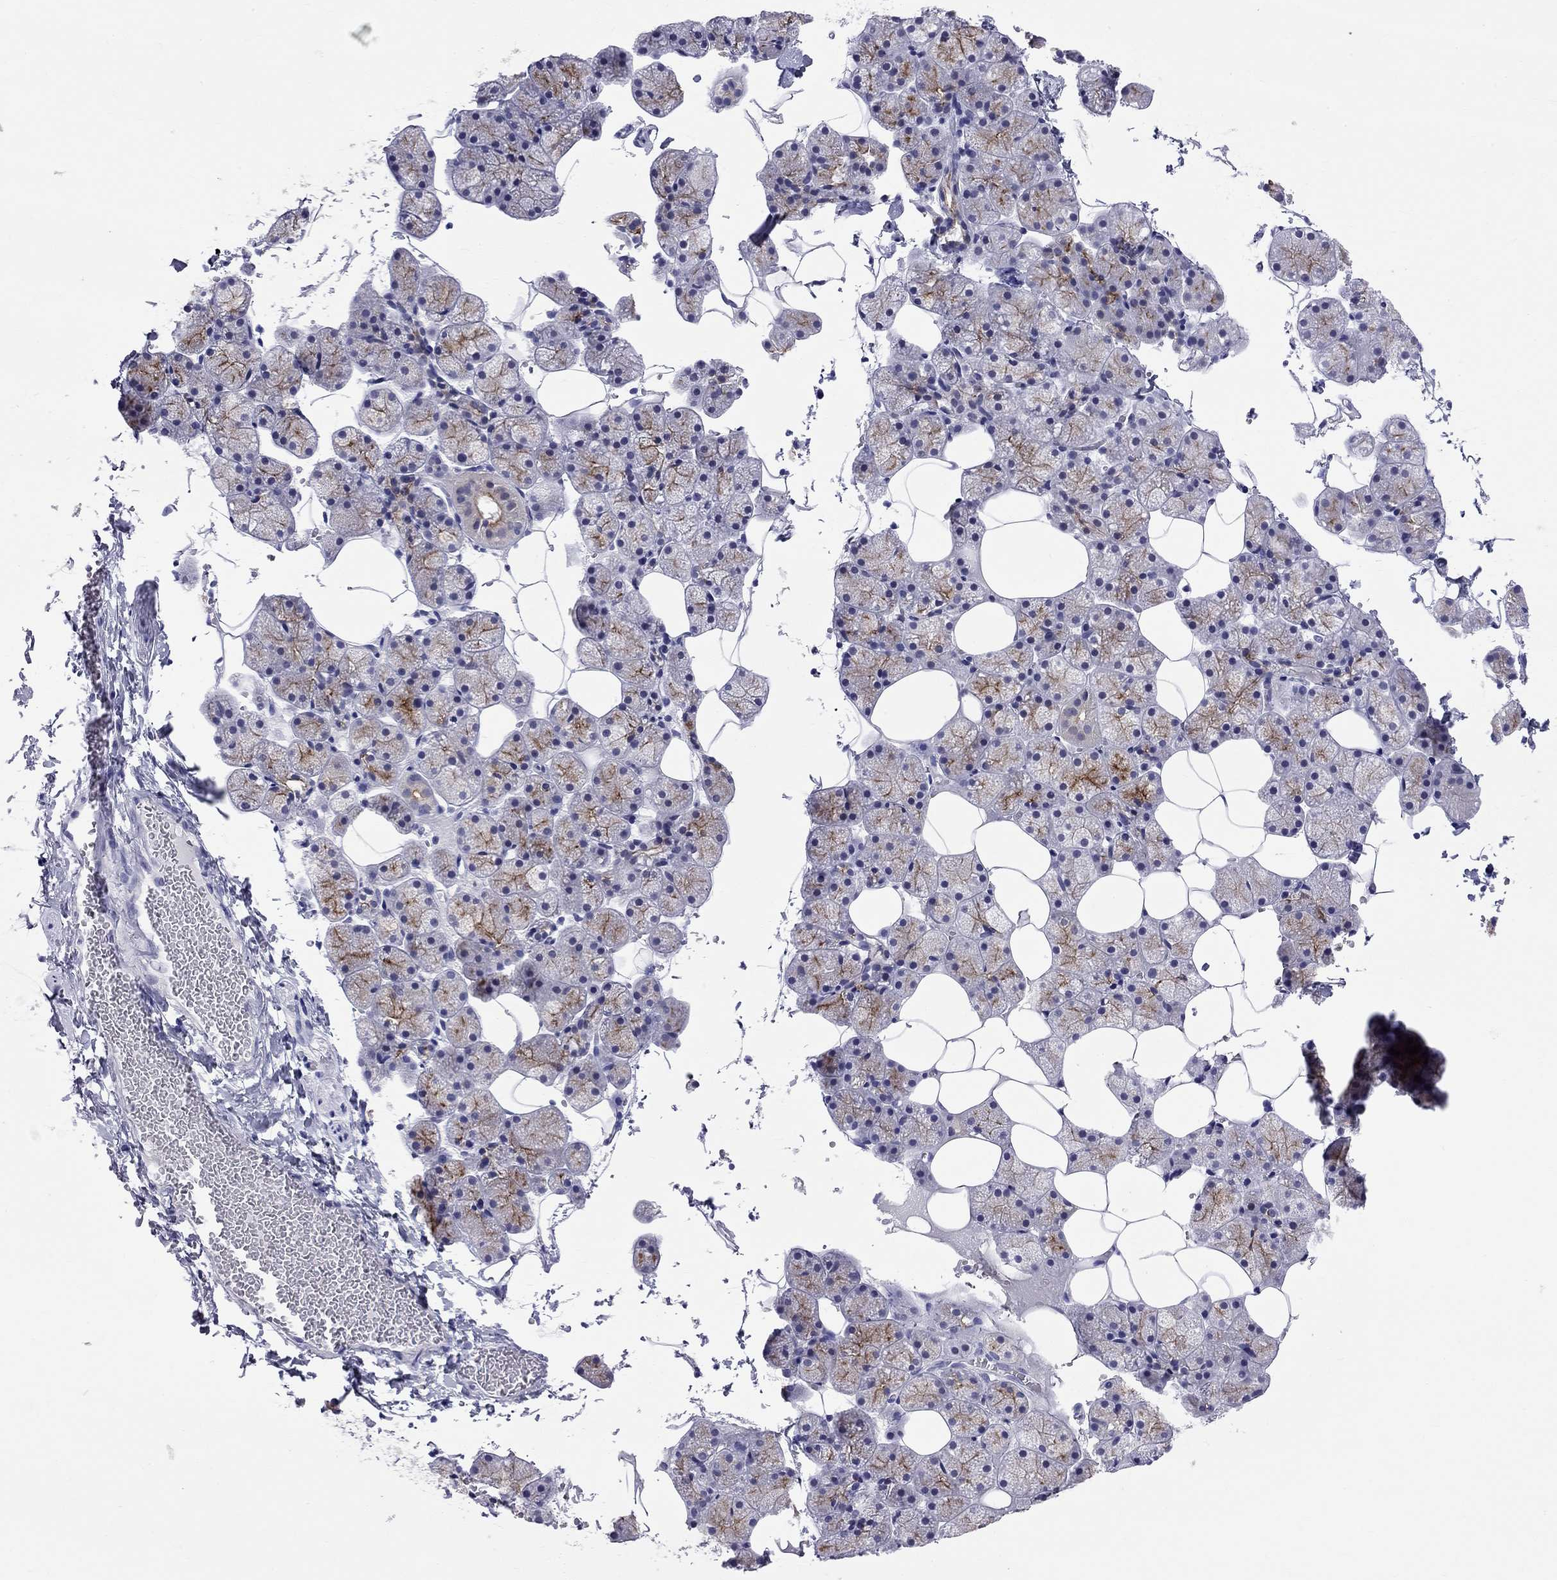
{"staining": {"intensity": "strong", "quantity": "25%-75%", "location": "cytoplasmic/membranous"}, "tissue": "salivary gland", "cell_type": "Glandular cells", "image_type": "normal", "snomed": [{"axis": "morphology", "description": "Normal tissue, NOS"}, {"axis": "topography", "description": "Salivary gland"}], "caption": "Salivary gland stained for a protein reveals strong cytoplasmic/membranous positivity in glandular cells.", "gene": "MUC15", "patient": {"sex": "male", "age": 38}}